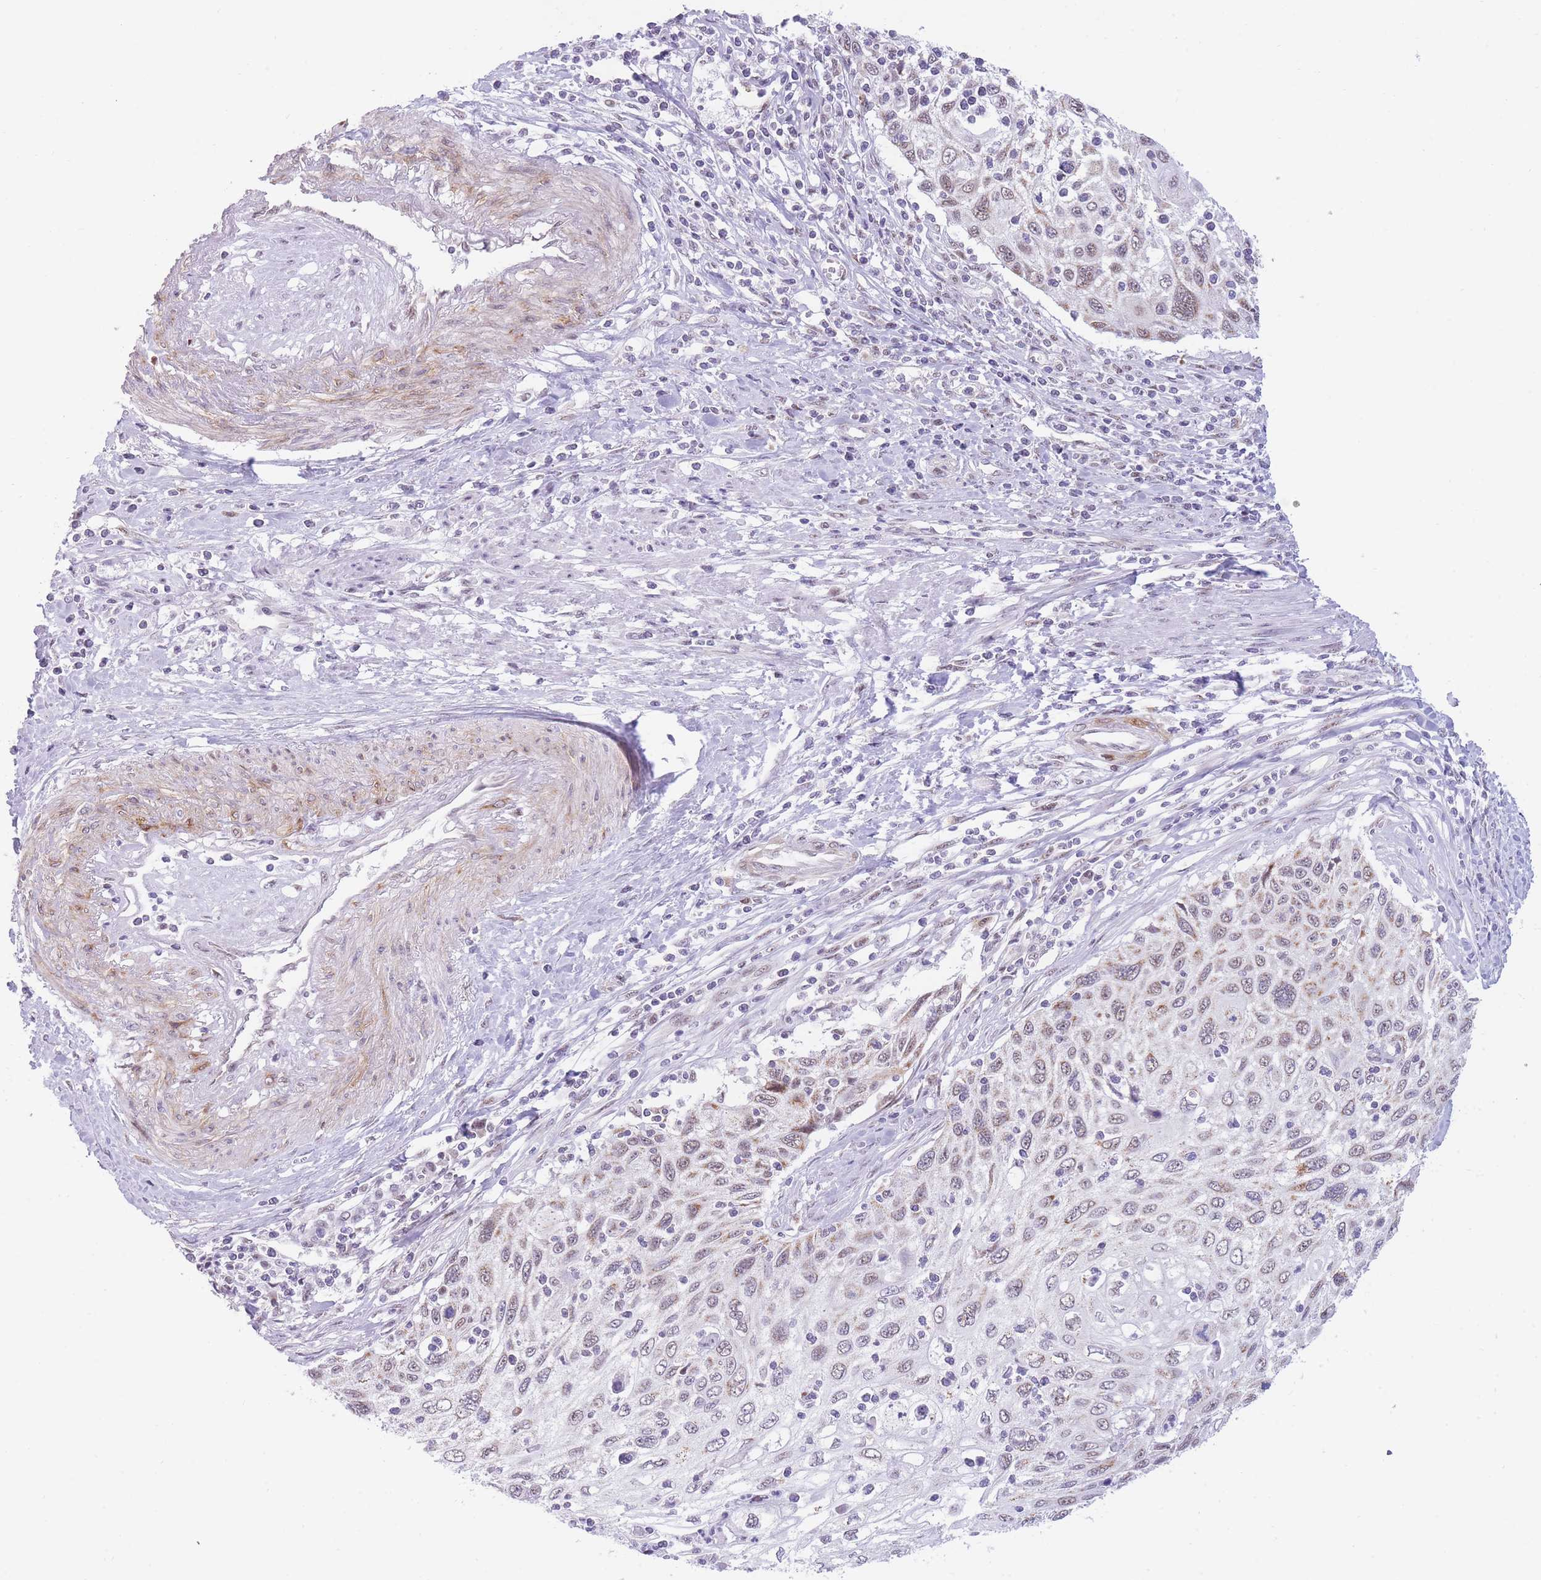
{"staining": {"intensity": "moderate", "quantity": "25%-75%", "location": "cytoplasmic/membranous,nuclear"}, "tissue": "cervical cancer", "cell_type": "Tumor cells", "image_type": "cancer", "snomed": [{"axis": "morphology", "description": "Squamous cell carcinoma, NOS"}, {"axis": "topography", "description": "Cervix"}], "caption": "The immunohistochemical stain labels moderate cytoplasmic/membranous and nuclear staining in tumor cells of cervical squamous cell carcinoma tissue.", "gene": "CYP2B6", "patient": {"sex": "female", "age": 70}}